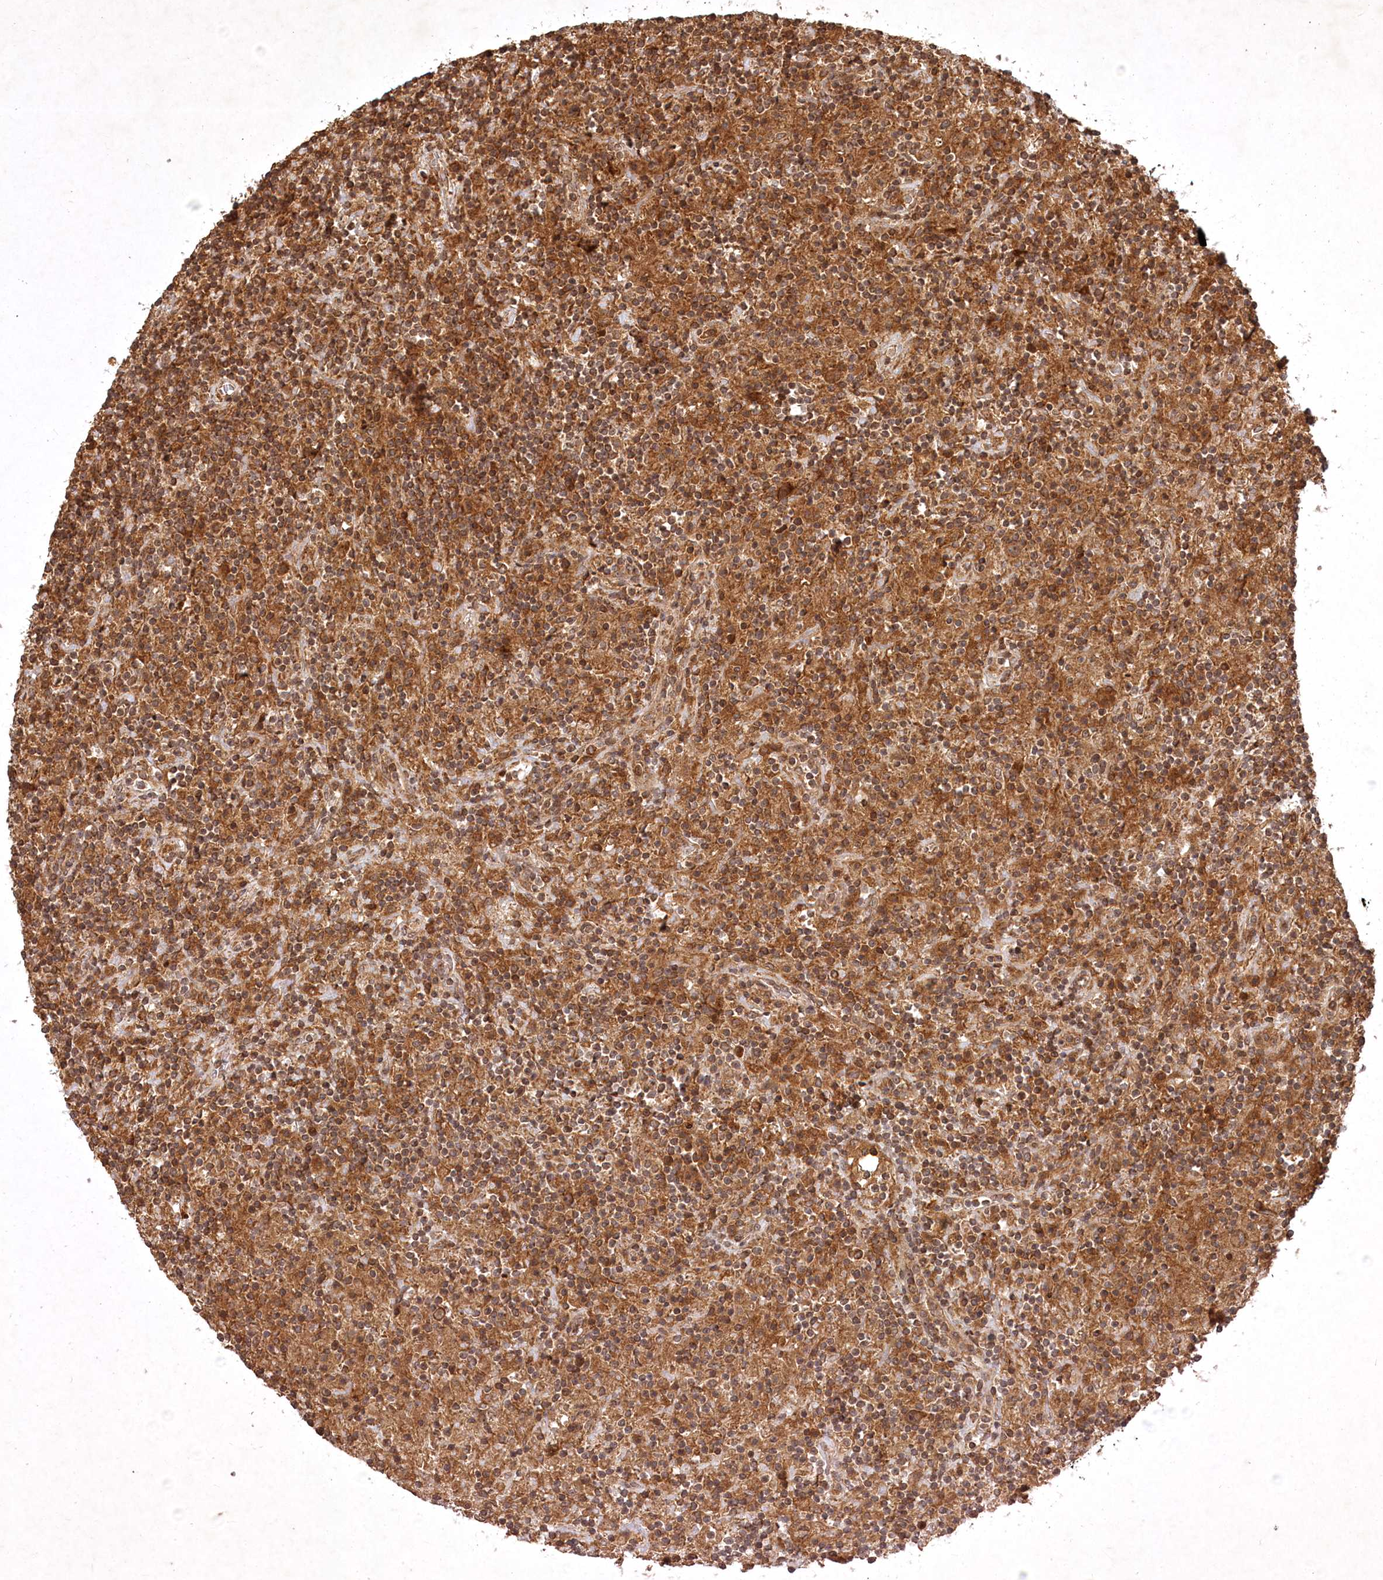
{"staining": {"intensity": "moderate", "quantity": ">75%", "location": "cytoplasmic/membranous"}, "tissue": "lymphoma", "cell_type": "Tumor cells", "image_type": "cancer", "snomed": [{"axis": "morphology", "description": "Hodgkin's disease, NOS"}, {"axis": "topography", "description": "Lymph node"}], "caption": "Brown immunohistochemical staining in Hodgkin's disease shows moderate cytoplasmic/membranous staining in about >75% of tumor cells. (Brightfield microscopy of DAB IHC at high magnification).", "gene": "UNC93A", "patient": {"sex": "male", "age": 70}}